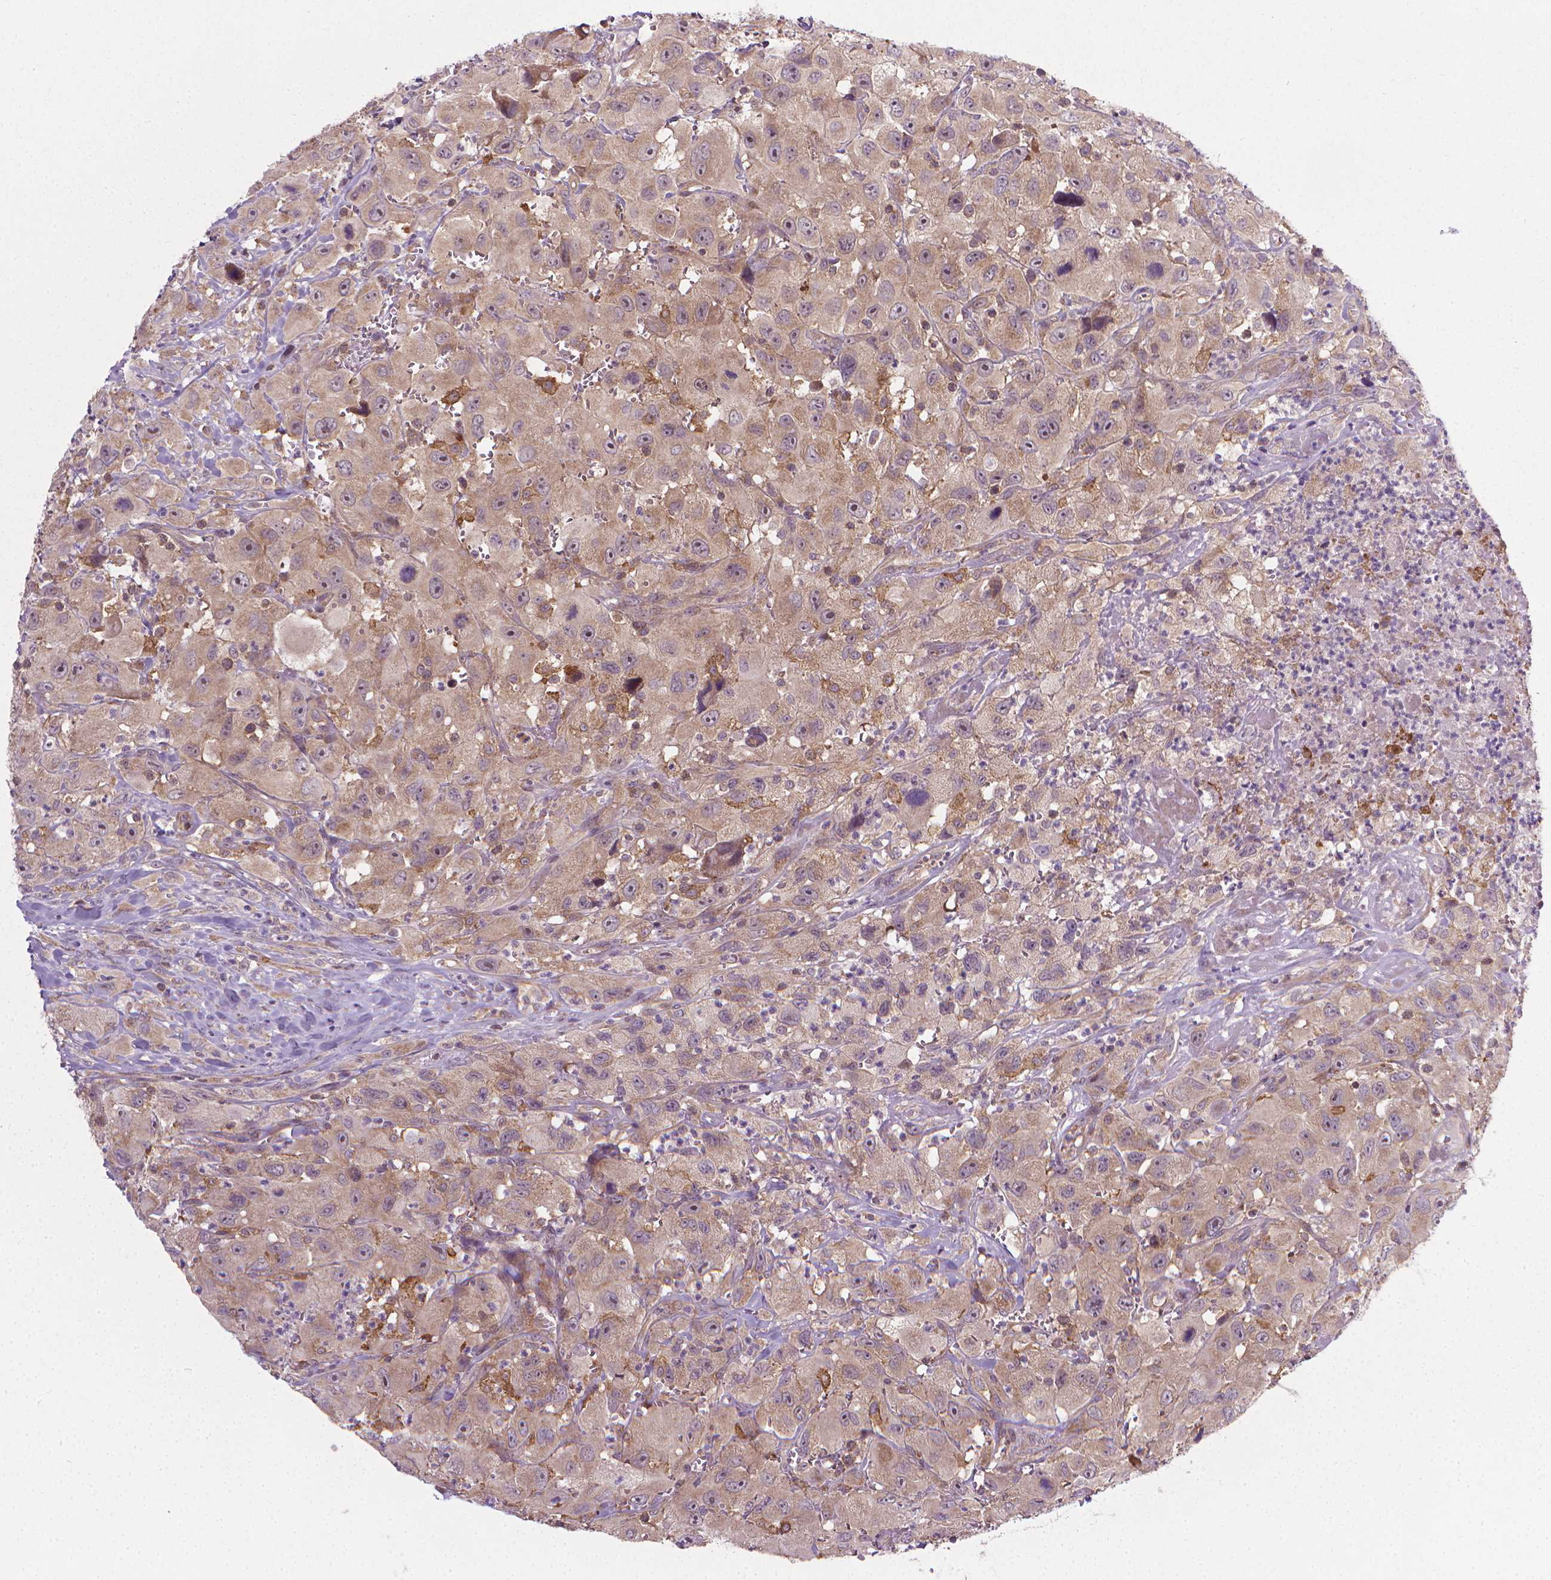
{"staining": {"intensity": "weak", "quantity": "25%-75%", "location": "cytoplasmic/membranous"}, "tissue": "head and neck cancer", "cell_type": "Tumor cells", "image_type": "cancer", "snomed": [{"axis": "morphology", "description": "Squamous cell carcinoma, NOS"}, {"axis": "morphology", "description": "Squamous cell carcinoma, metastatic, NOS"}, {"axis": "topography", "description": "Oral tissue"}, {"axis": "topography", "description": "Head-Neck"}], "caption": "Human head and neck cancer (squamous cell carcinoma) stained with a brown dye shows weak cytoplasmic/membranous positive staining in about 25%-75% of tumor cells.", "gene": "PRAG1", "patient": {"sex": "female", "age": 85}}